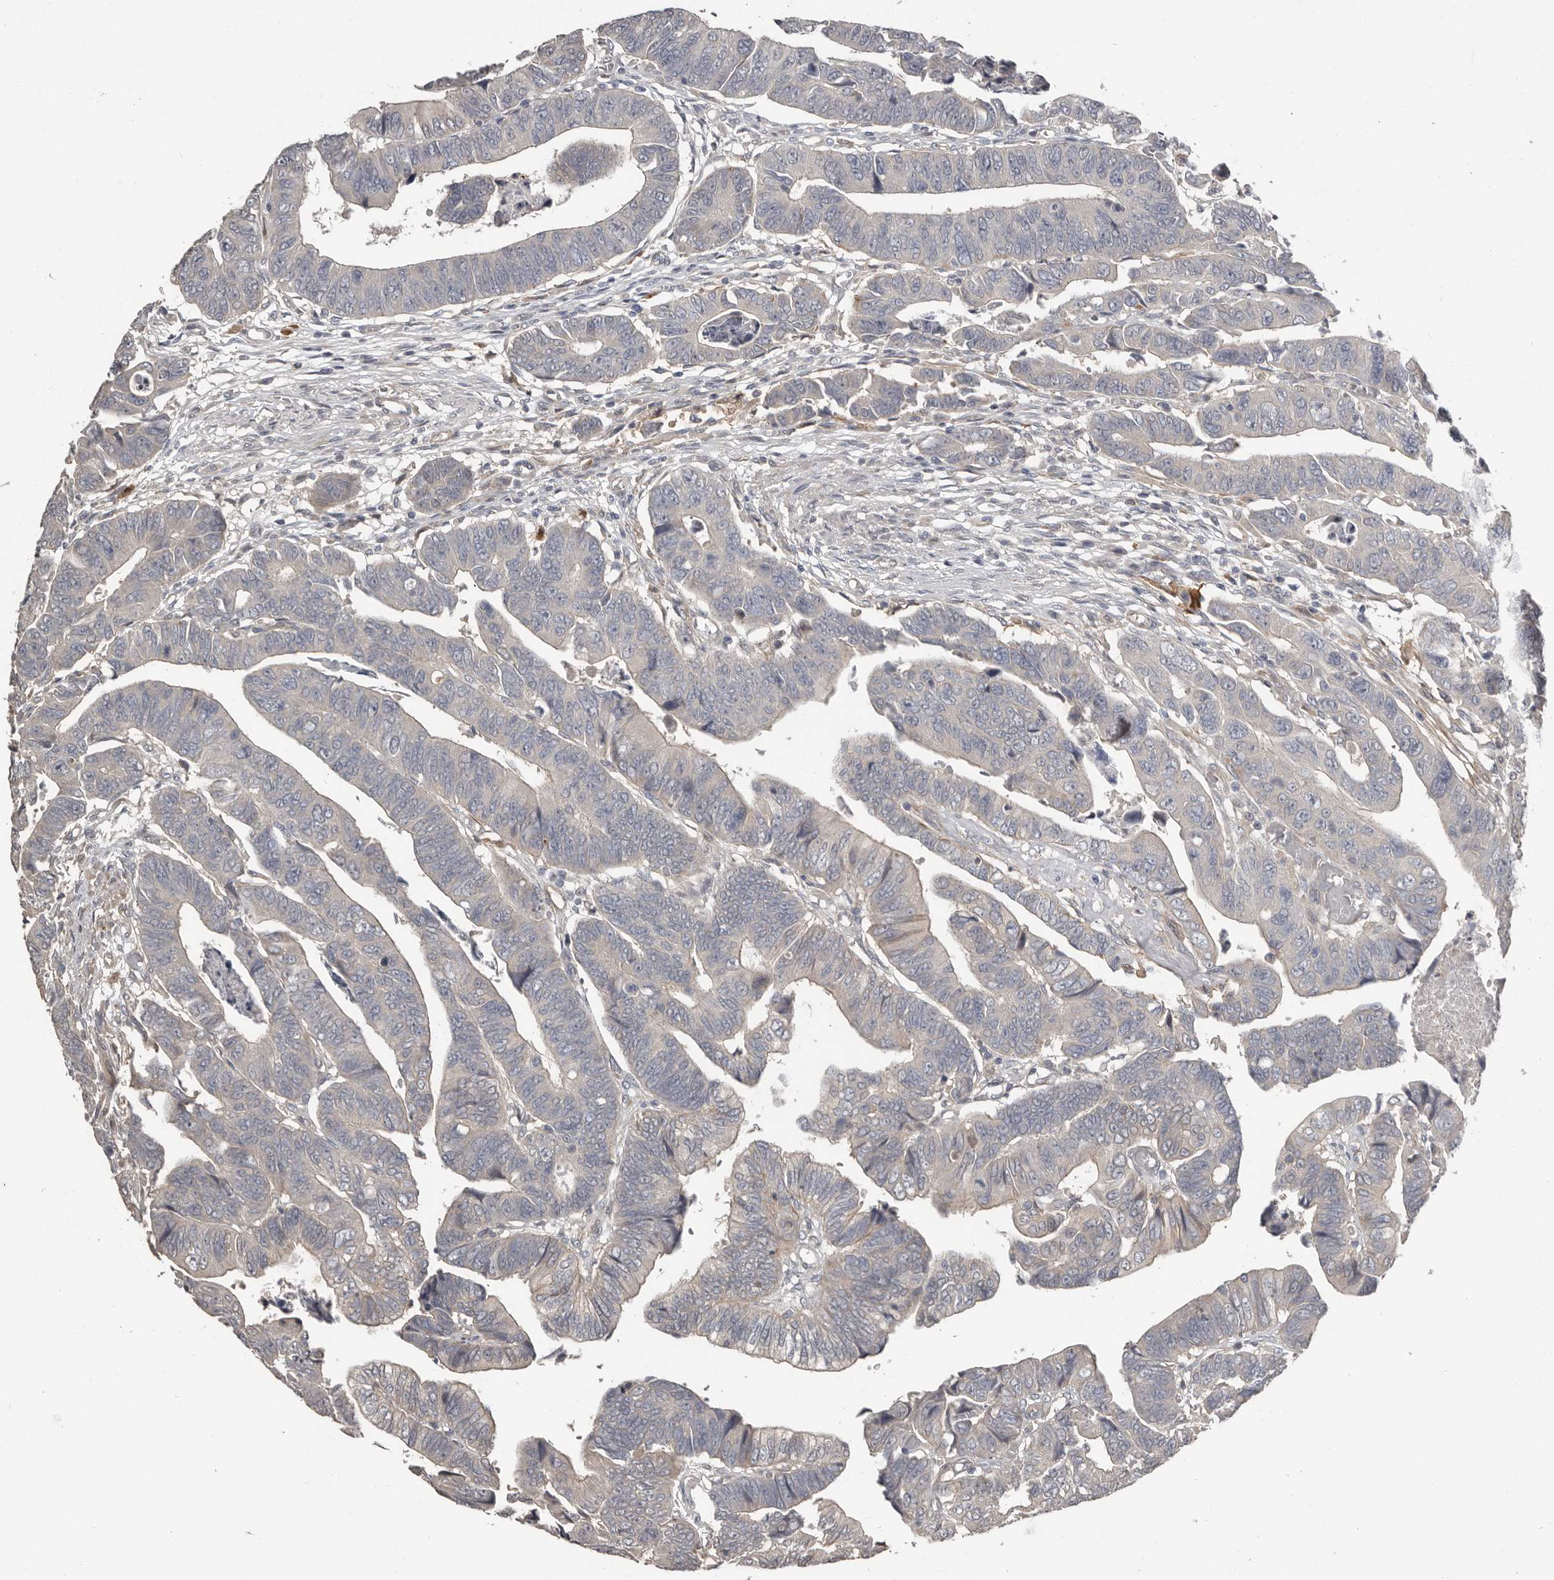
{"staining": {"intensity": "negative", "quantity": "none", "location": "none"}, "tissue": "colorectal cancer", "cell_type": "Tumor cells", "image_type": "cancer", "snomed": [{"axis": "morphology", "description": "Adenocarcinoma, NOS"}, {"axis": "topography", "description": "Rectum"}], "caption": "Immunohistochemistry image of human colorectal adenocarcinoma stained for a protein (brown), which displays no expression in tumor cells.", "gene": "KCNJ8", "patient": {"sex": "female", "age": 65}}